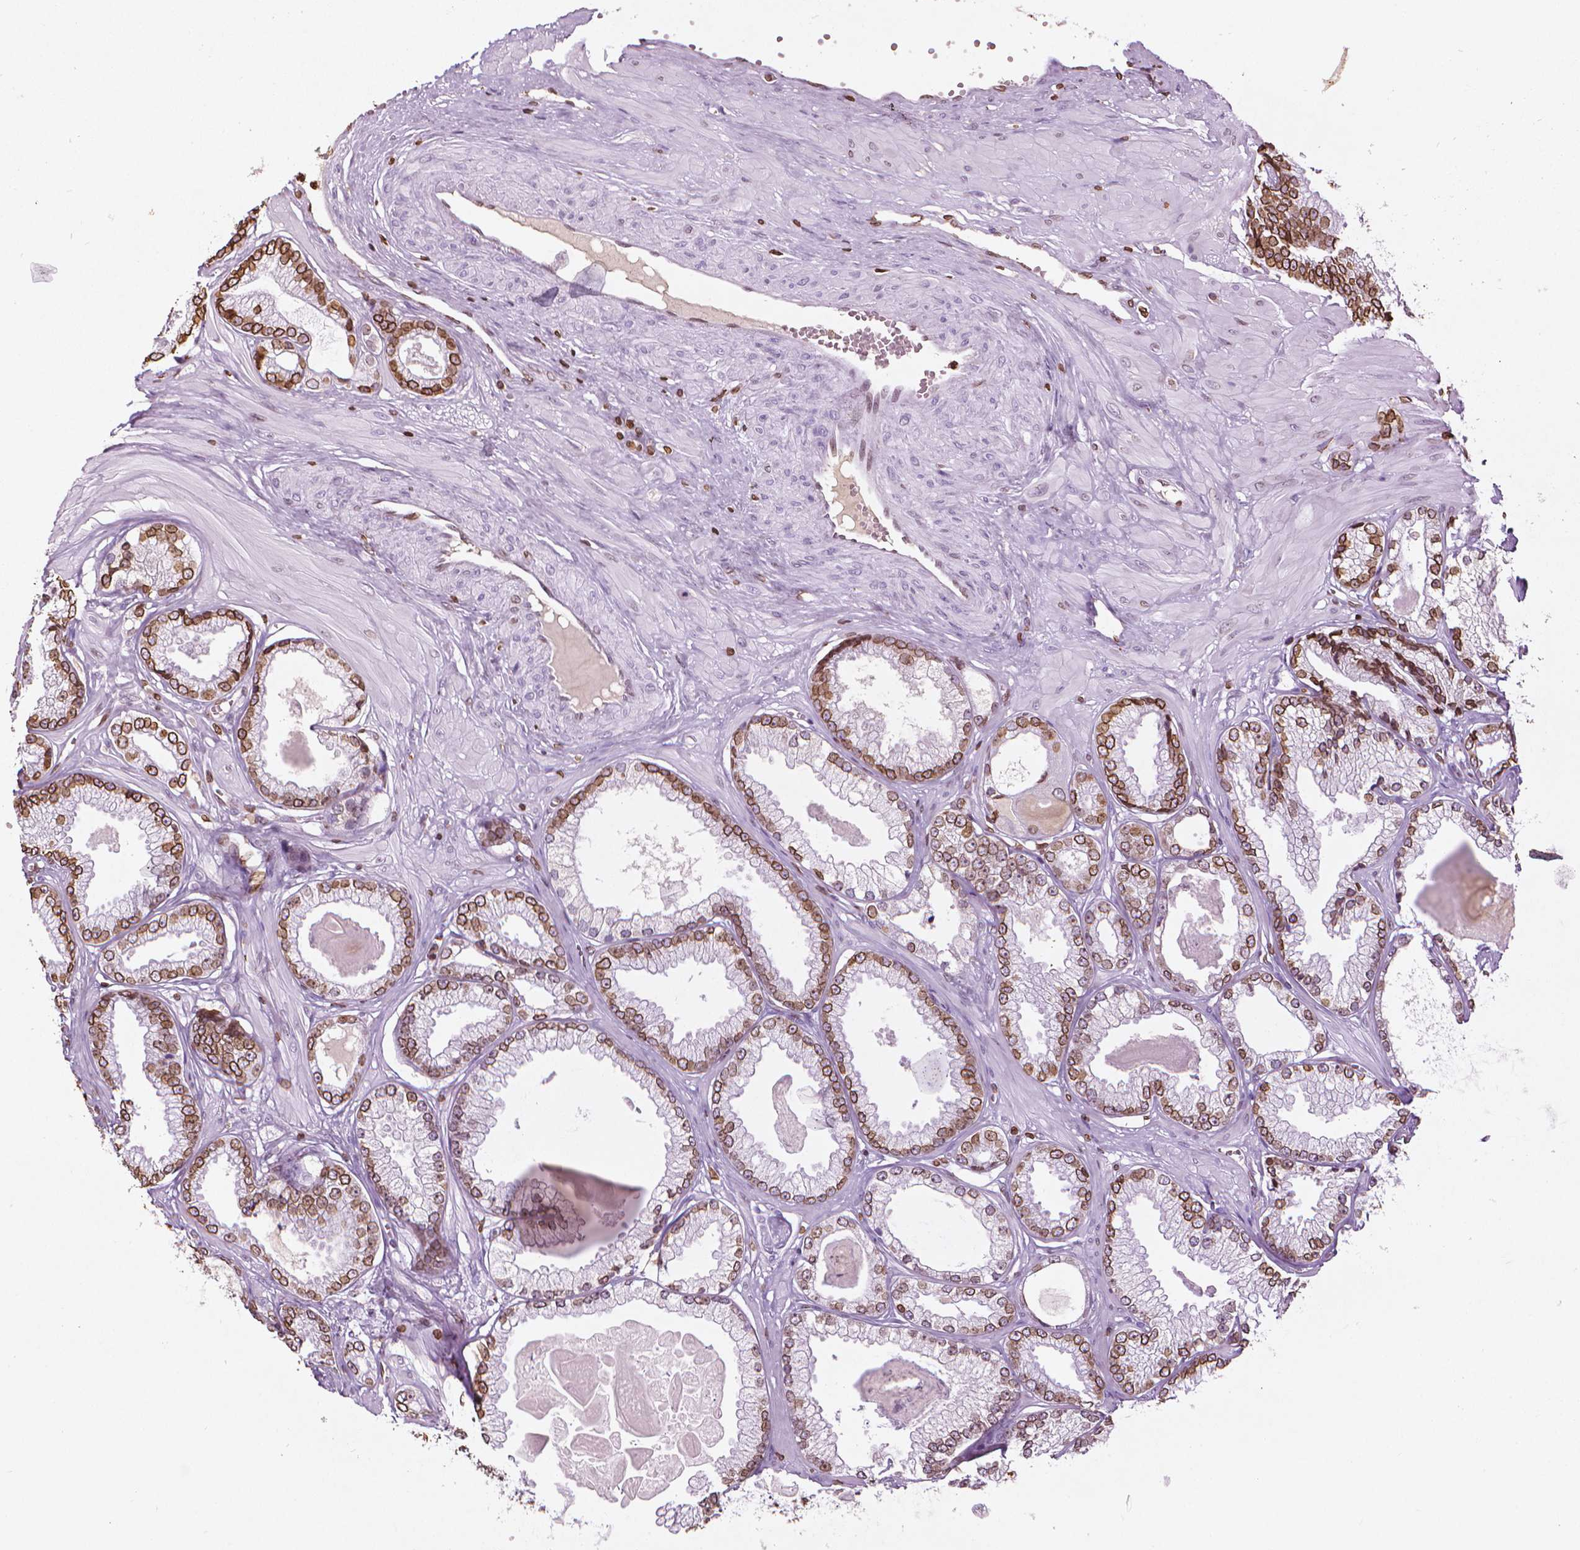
{"staining": {"intensity": "strong", "quantity": "25%-75%", "location": "cytoplasmic/membranous,nuclear"}, "tissue": "prostate cancer", "cell_type": "Tumor cells", "image_type": "cancer", "snomed": [{"axis": "morphology", "description": "Adenocarcinoma, Low grade"}, {"axis": "topography", "description": "Prostate"}], "caption": "Protein analysis of prostate cancer (low-grade adenocarcinoma) tissue reveals strong cytoplasmic/membranous and nuclear staining in approximately 25%-75% of tumor cells. (Brightfield microscopy of DAB IHC at high magnification).", "gene": "LMNB1", "patient": {"sex": "male", "age": 64}}